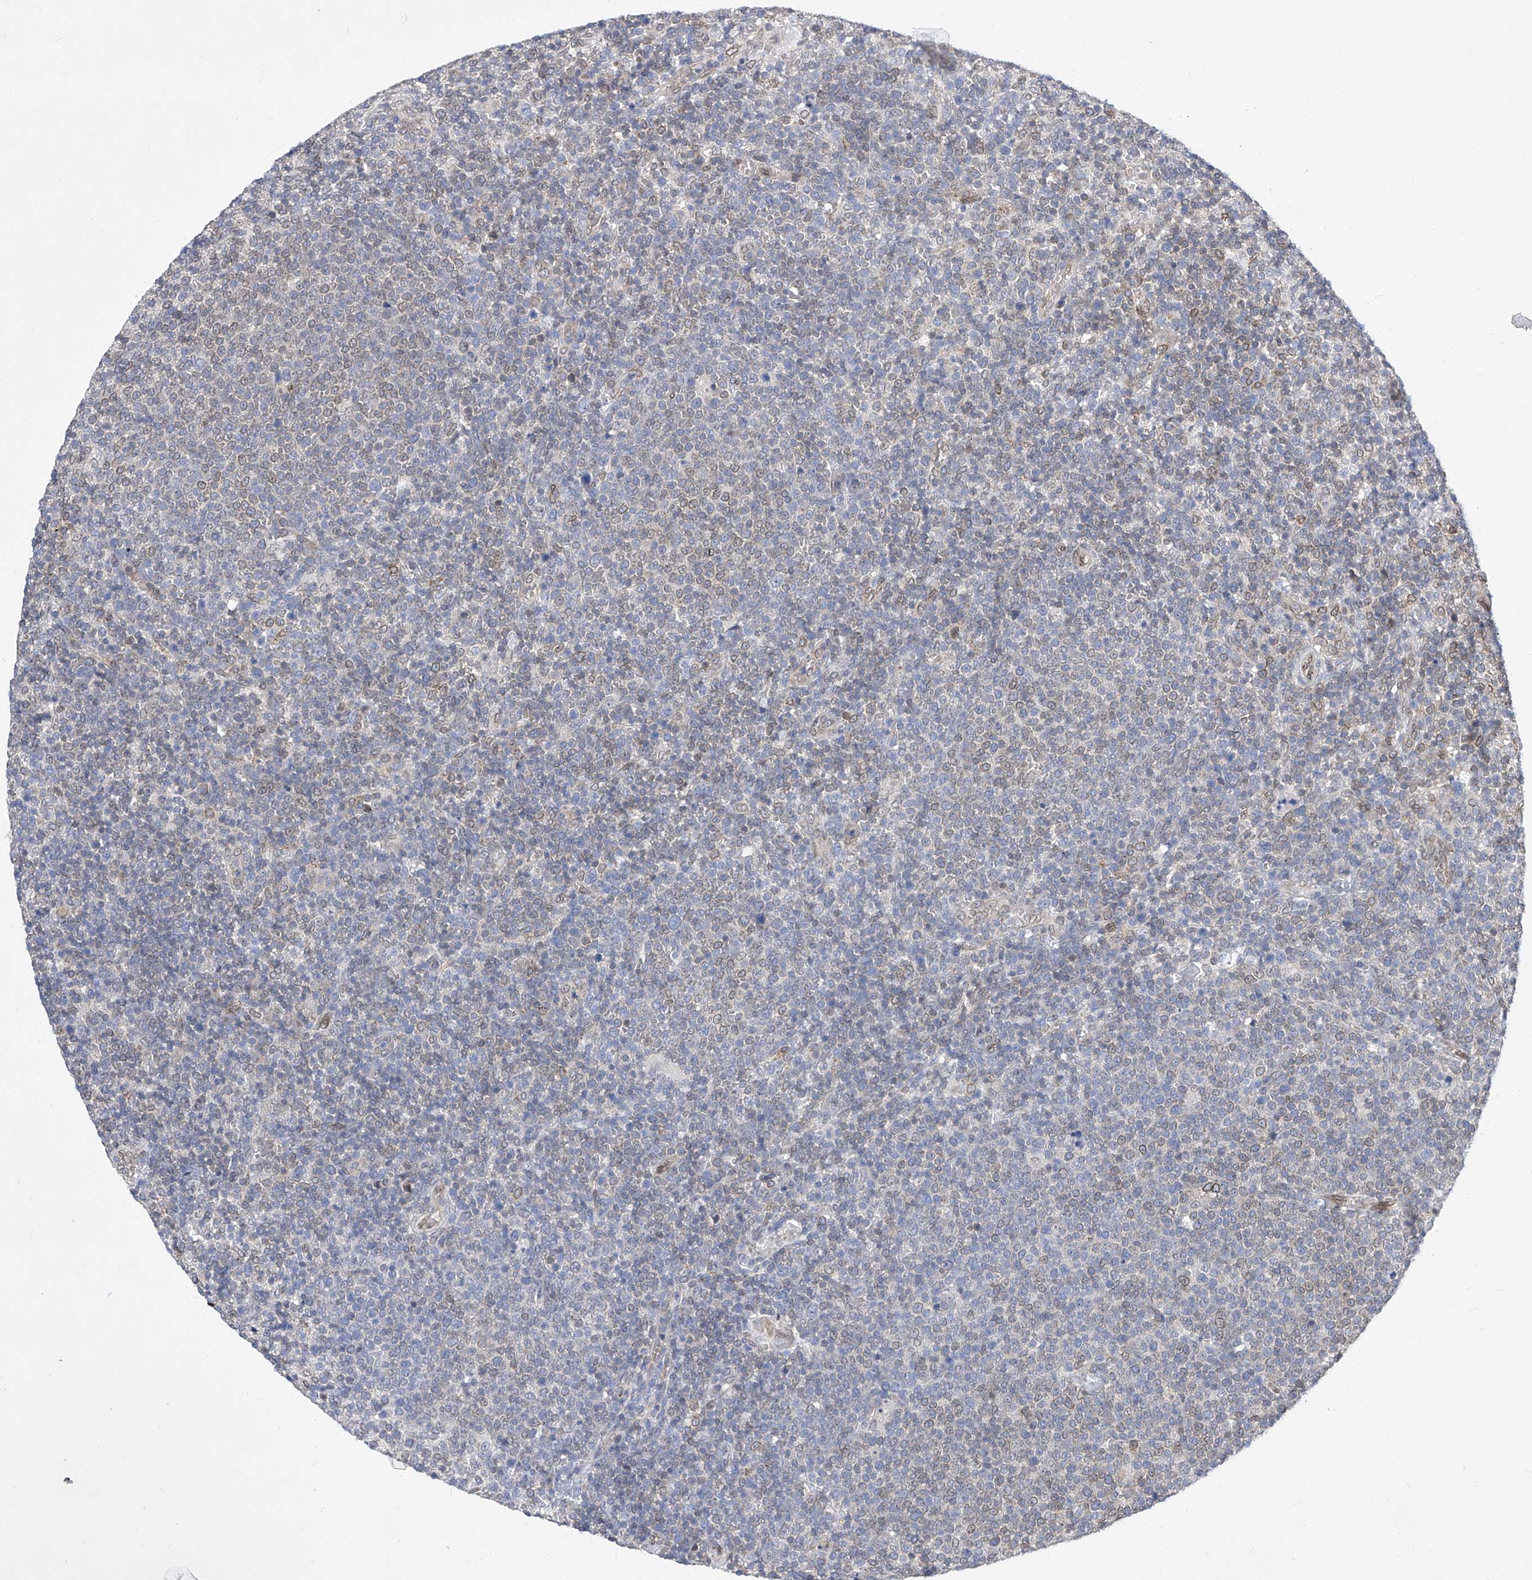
{"staining": {"intensity": "weak", "quantity": "<25%", "location": "cytoplasmic/membranous,nuclear"}, "tissue": "lymphoma", "cell_type": "Tumor cells", "image_type": "cancer", "snomed": [{"axis": "morphology", "description": "Malignant lymphoma, non-Hodgkin's type, High grade"}, {"axis": "topography", "description": "Lymph node"}], "caption": "High power microscopy histopathology image of an IHC photomicrograph of lymphoma, revealing no significant staining in tumor cells.", "gene": "MX2", "patient": {"sex": "male", "age": 61}}